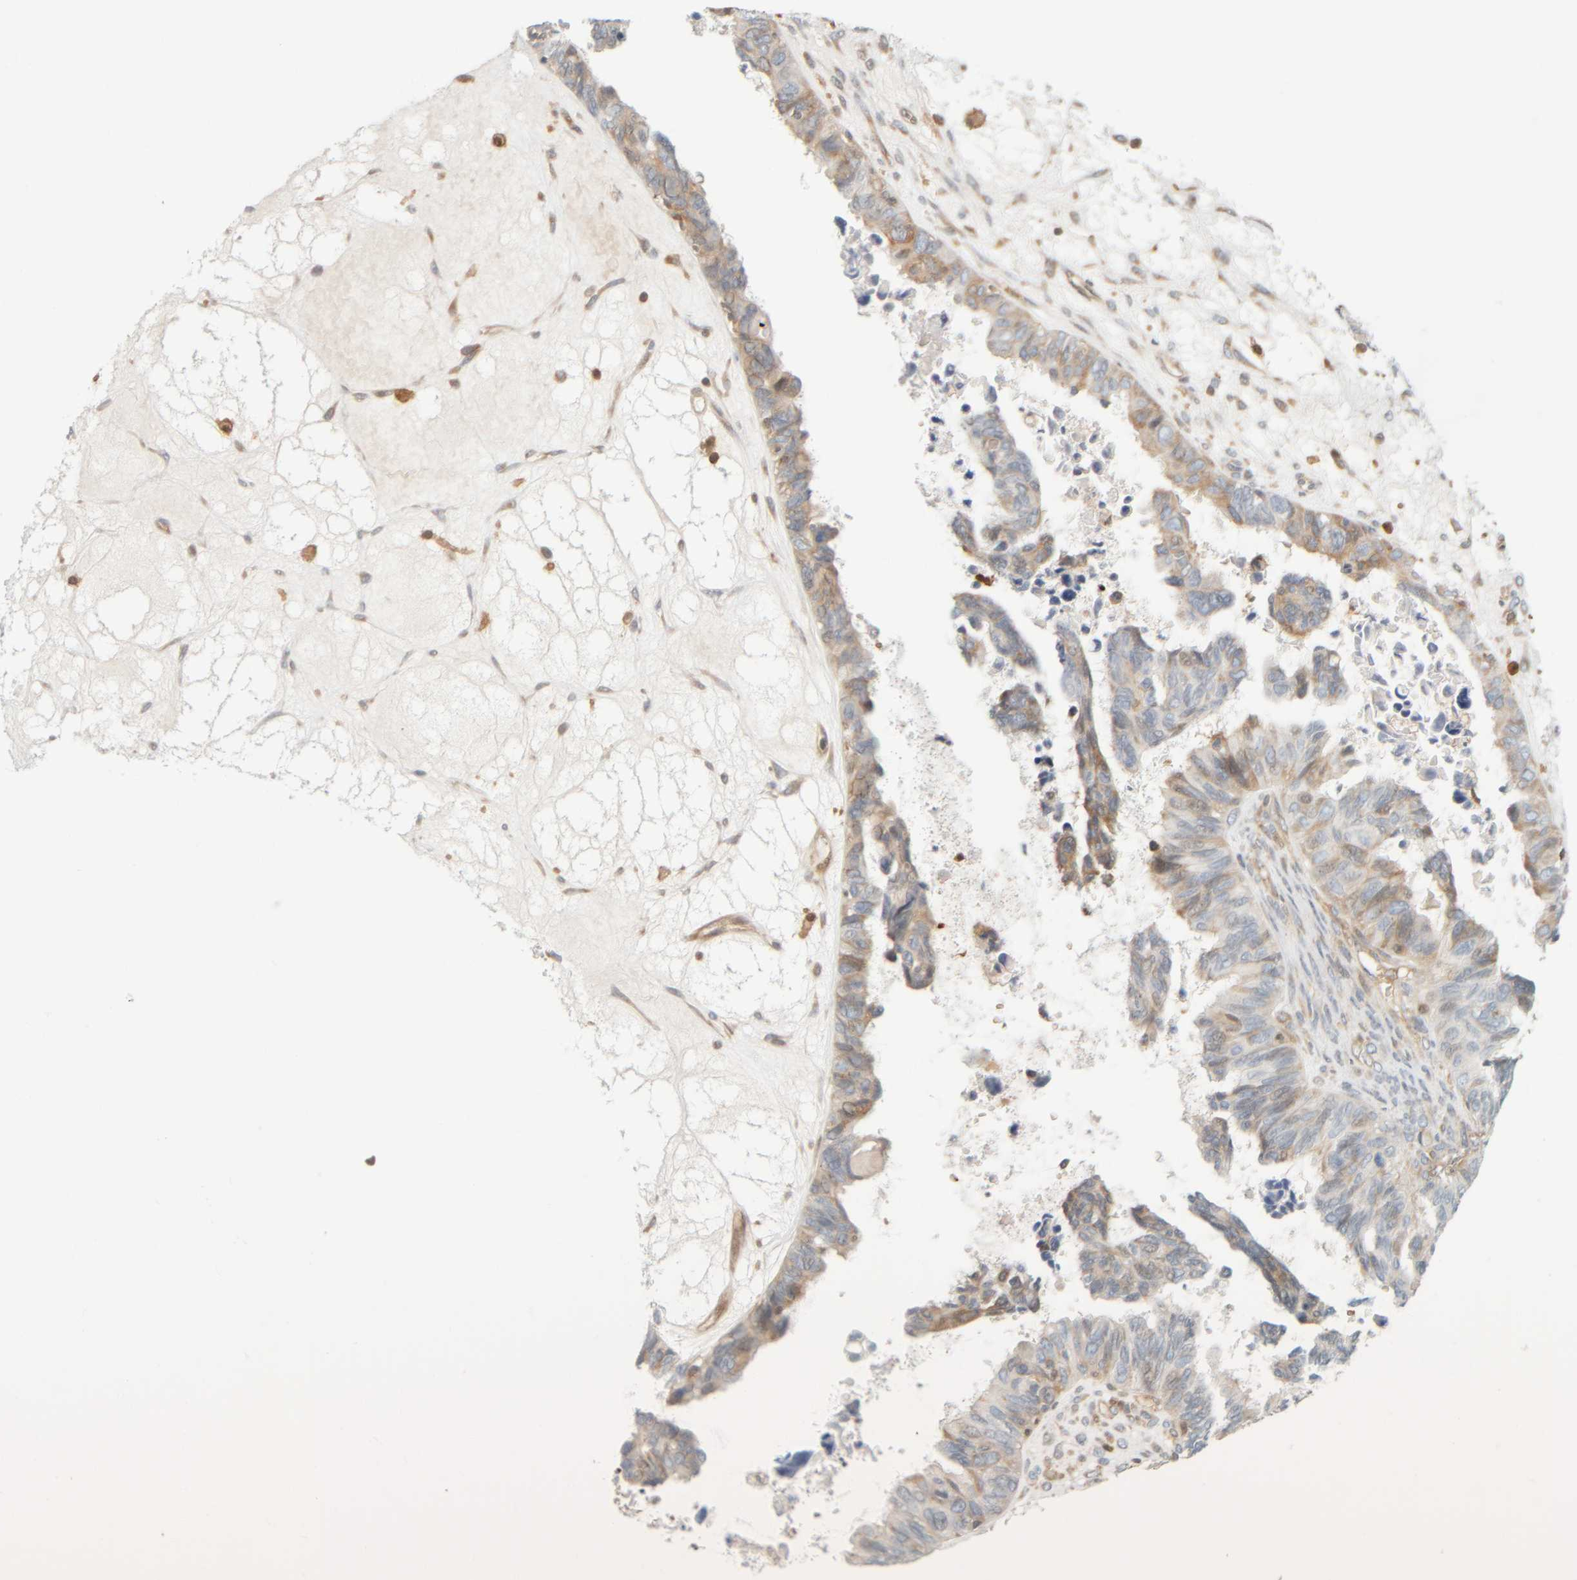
{"staining": {"intensity": "weak", "quantity": "25%-75%", "location": "cytoplasmic/membranous"}, "tissue": "ovarian cancer", "cell_type": "Tumor cells", "image_type": "cancer", "snomed": [{"axis": "morphology", "description": "Cystadenocarcinoma, serous, NOS"}, {"axis": "topography", "description": "Ovary"}], "caption": "Weak cytoplasmic/membranous expression for a protein is seen in about 25%-75% of tumor cells of serous cystadenocarcinoma (ovarian) using immunohistochemistry.", "gene": "PTGES3L-AARSD1", "patient": {"sex": "female", "age": 79}}